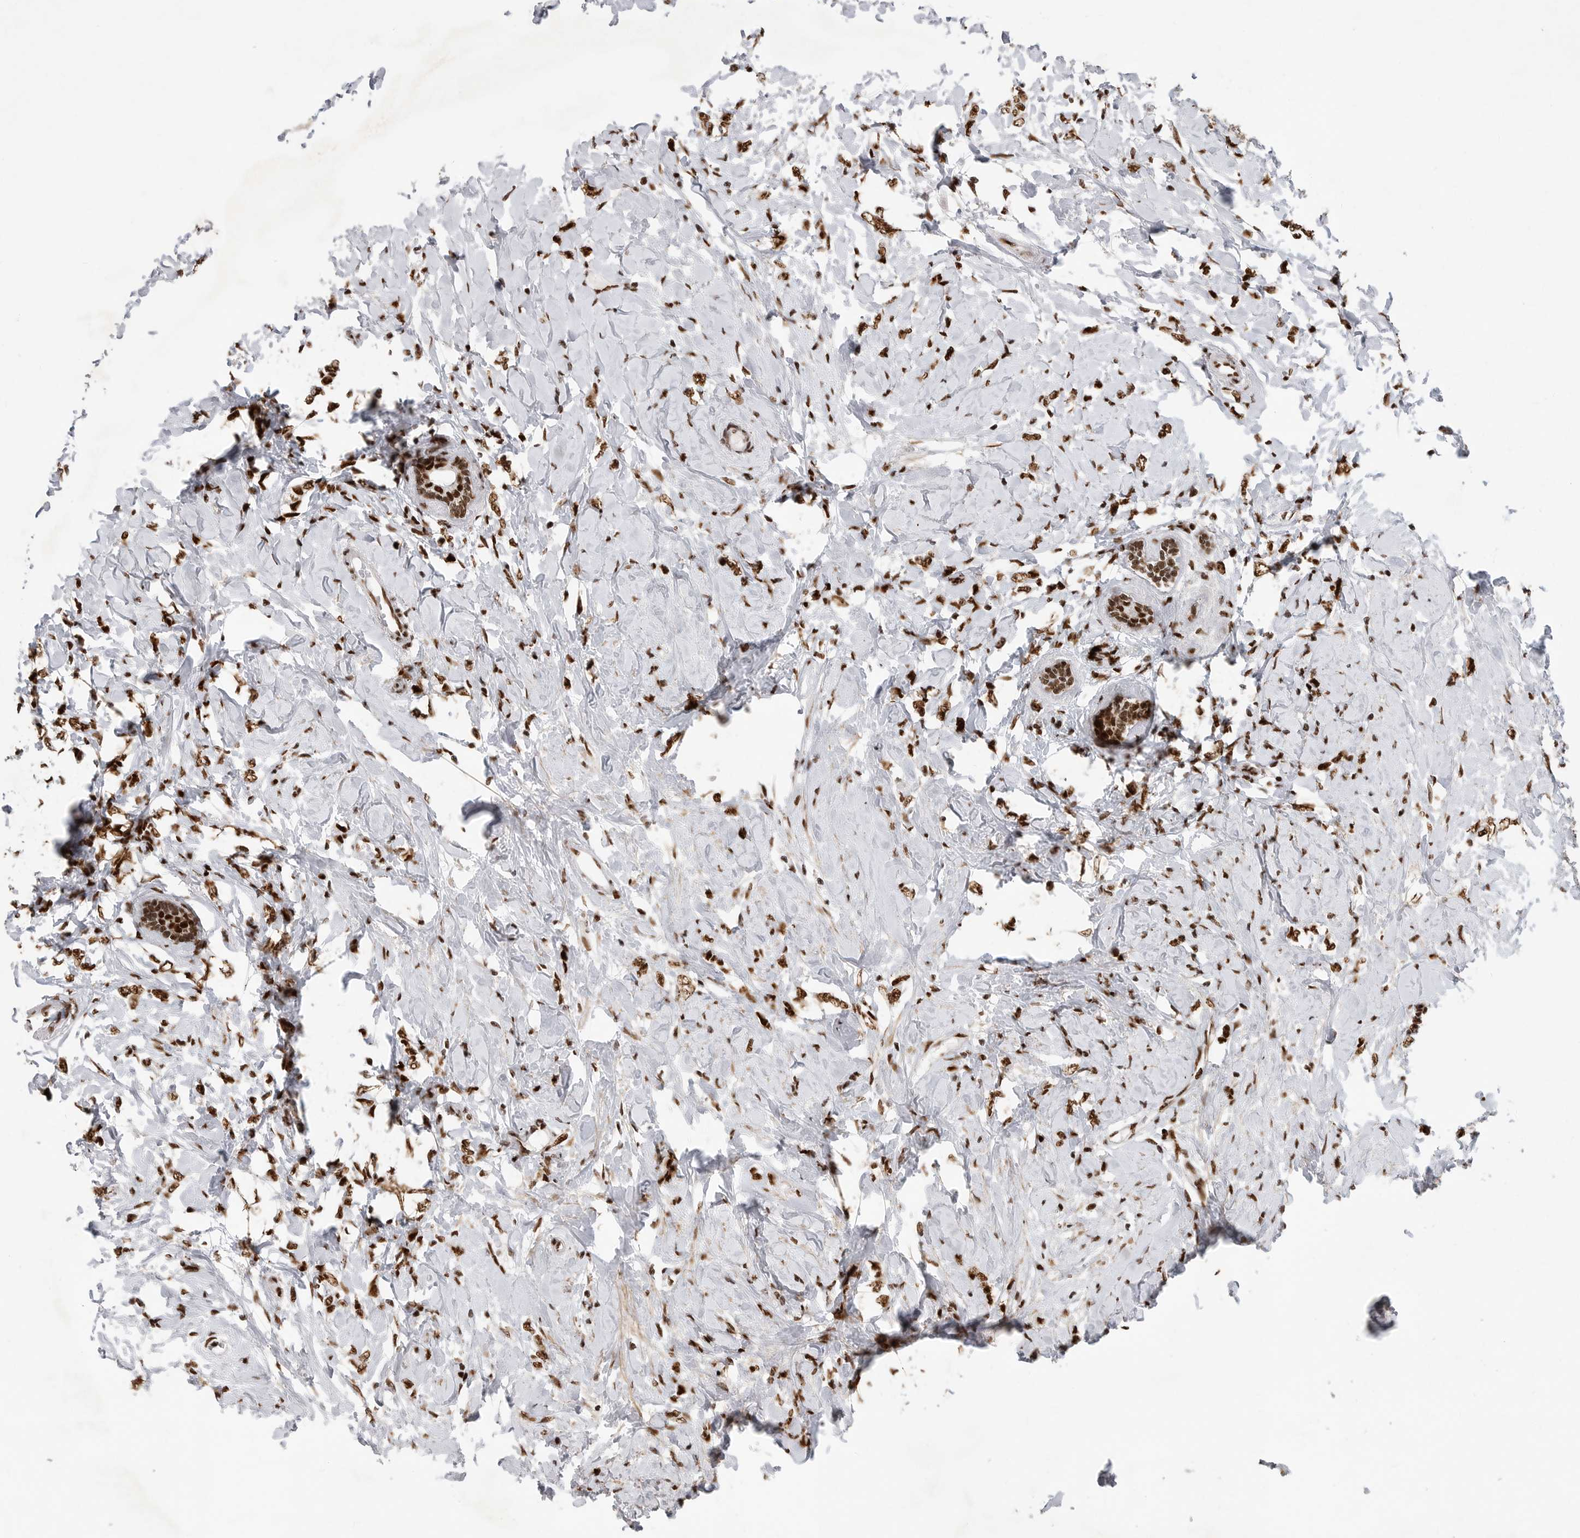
{"staining": {"intensity": "strong", "quantity": ">75%", "location": "nuclear"}, "tissue": "breast cancer", "cell_type": "Tumor cells", "image_type": "cancer", "snomed": [{"axis": "morphology", "description": "Normal tissue, NOS"}, {"axis": "morphology", "description": "Lobular carcinoma"}, {"axis": "topography", "description": "Breast"}], "caption": "A high-resolution histopathology image shows IHC staining of breast cancer, which exhibits strong nuclear expression in approximately >75% of tumor cells.", "gene": "BCLAF1", "patient": {"sex": "female", "age": 47}}